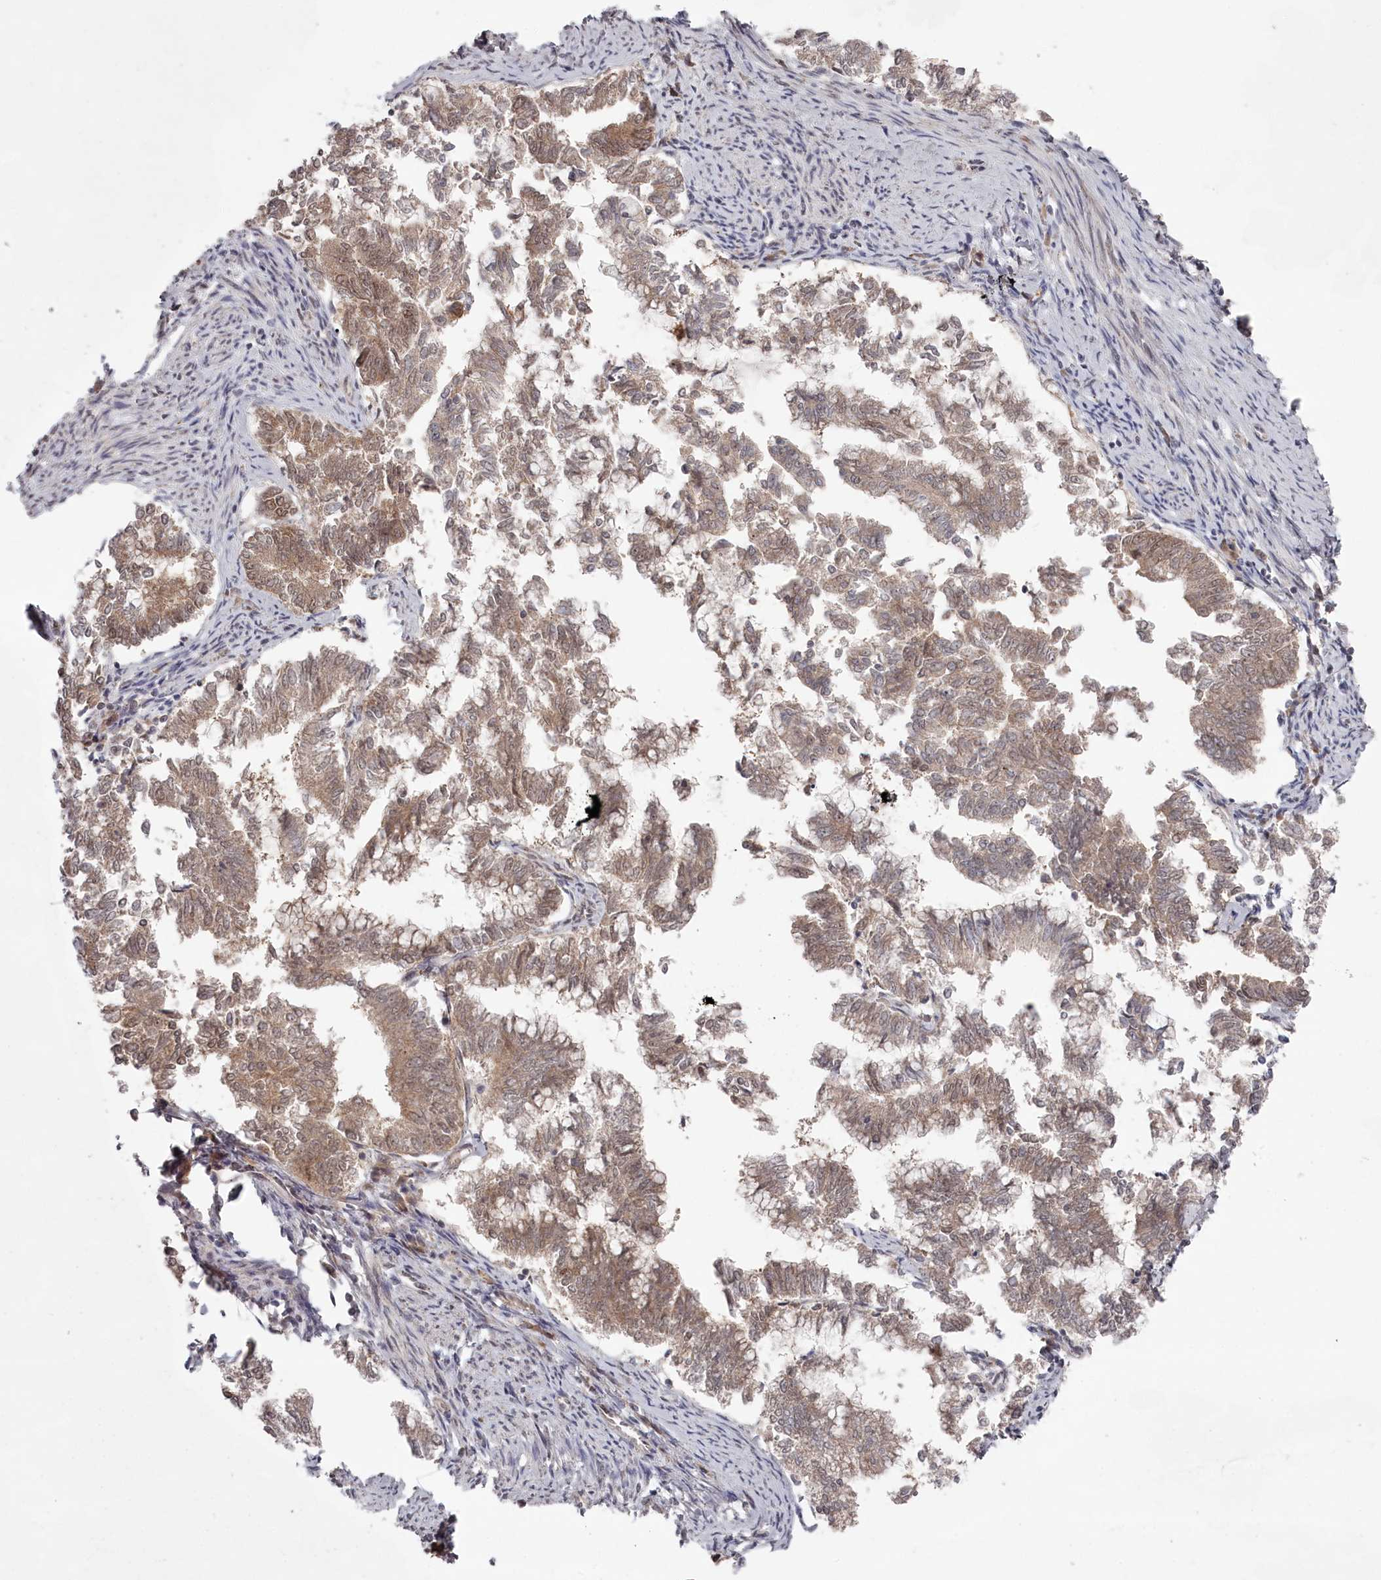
{"staining": {"intensity": "moderate", "quantity": ">75%", "location": "cytoplasmic/membranous,nuclear"}, "tissue": "endometrial cancer", "cell_type": "Tumor cells", "image_type": "cancer", "snomed": [{"axis": "morphology", "description": "Adenocarcinoma, NOS"}, {"axis": "topography", "description": "Endometrium"}], "caption": "Endometrial cancer stained with a brown dye exhibits moderate cytoplasmic/membranous and nuclear positive staining in about >75% of tumor cells.", "gene": "EXOSC1", "patient": {"sex": "female", "age": 79}}